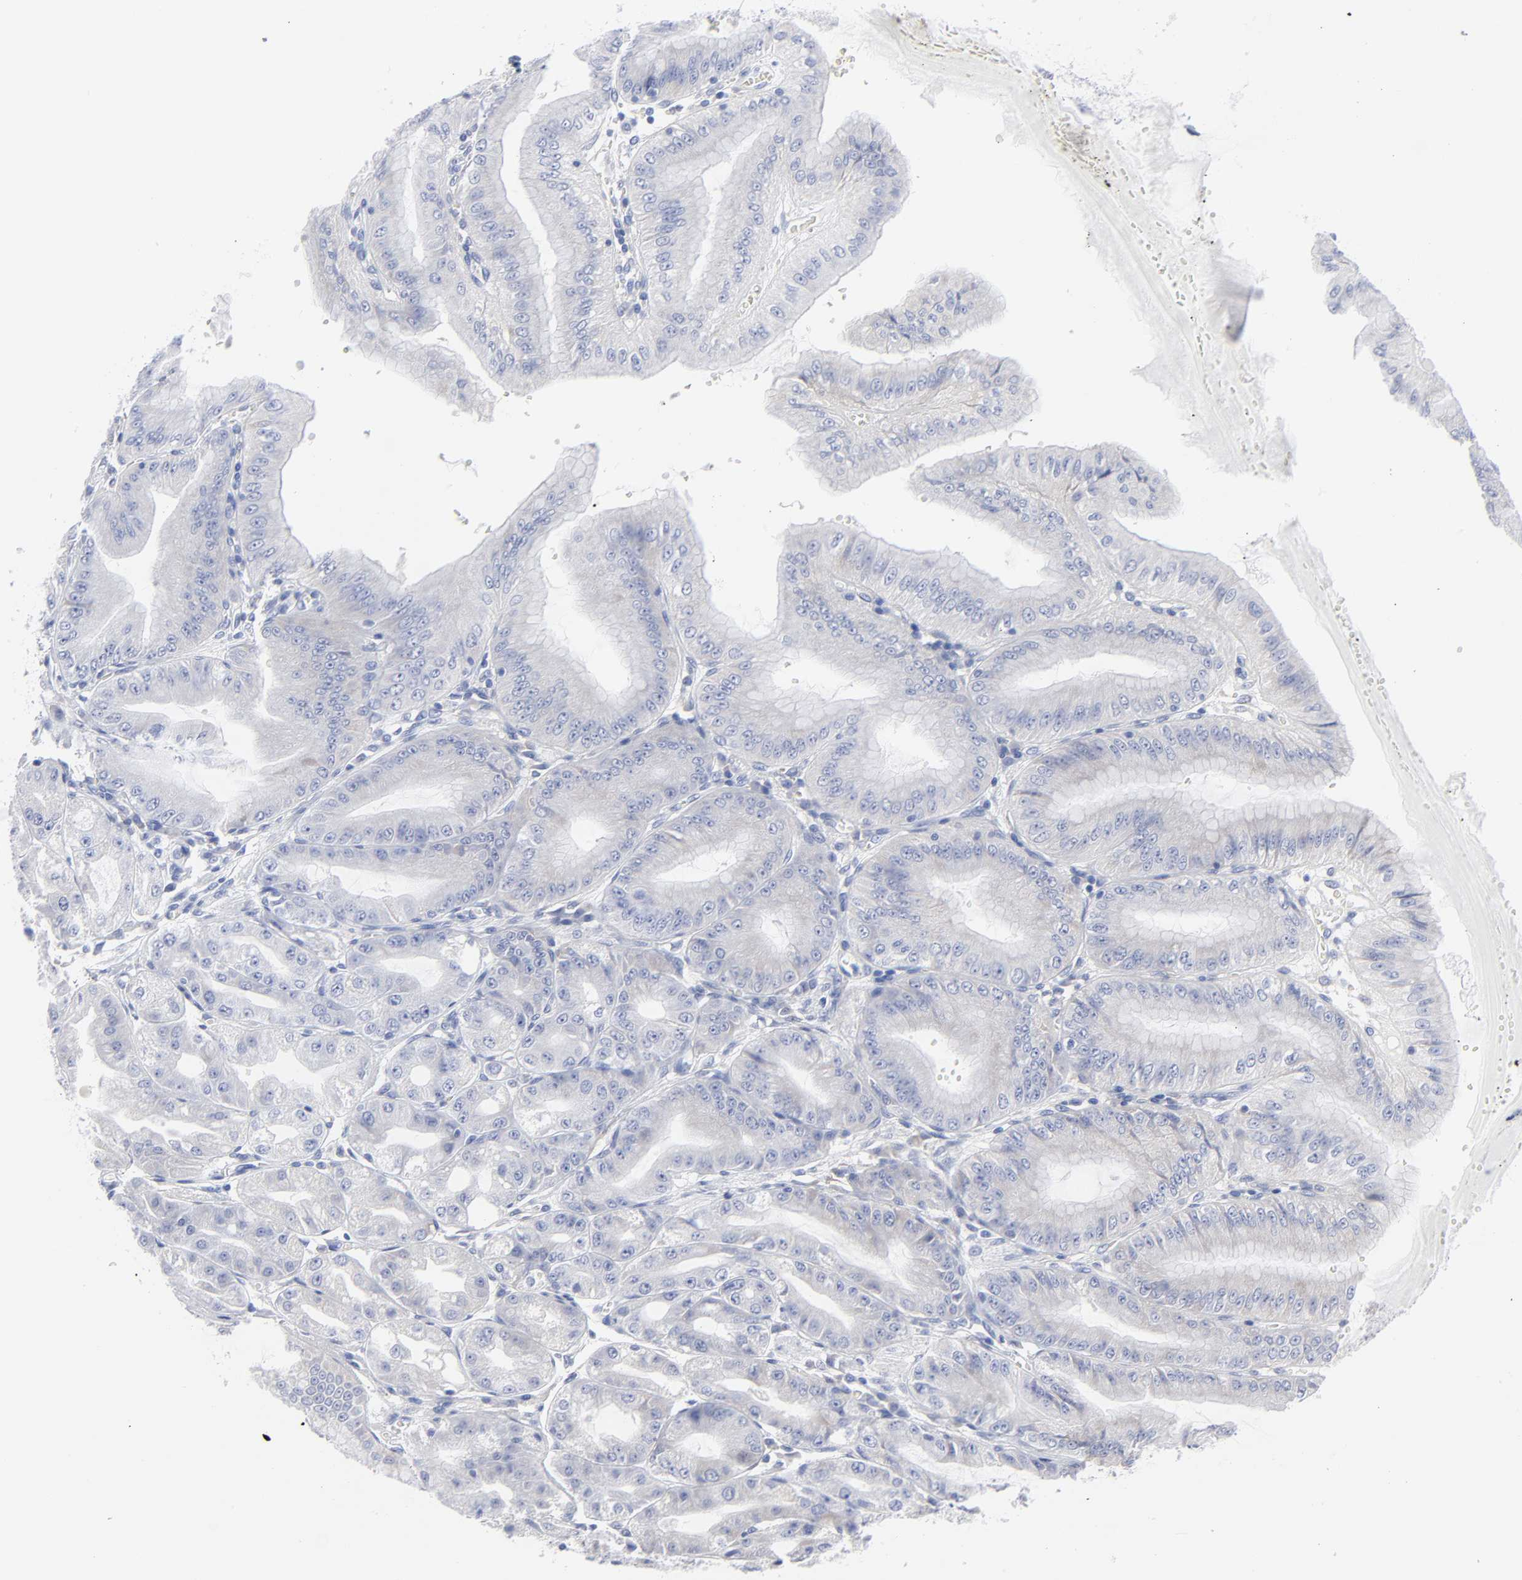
{"staining": {"intensity": "negative", "quantity": "none", "location": "none"}, "tissue": "stomach", "cell_type": "Glandular cells", "image_type": "normal", "snomed": [{"axis": "morphology", "description": "Normal tissue, NOS"}, {"axis": "topography", "description": "Stomach, lower"}], "caption": "Glandular cells show no significant protein staining in benign stomach. Brightfield microscopy of immunohistochemistry stained with DAB (3,3'-diaminobenzidine) (brown) and hematoxylin (blue), captured at high magnification.", "gene": "STAT2", "patient": {"sex": "male", "age": 71}}